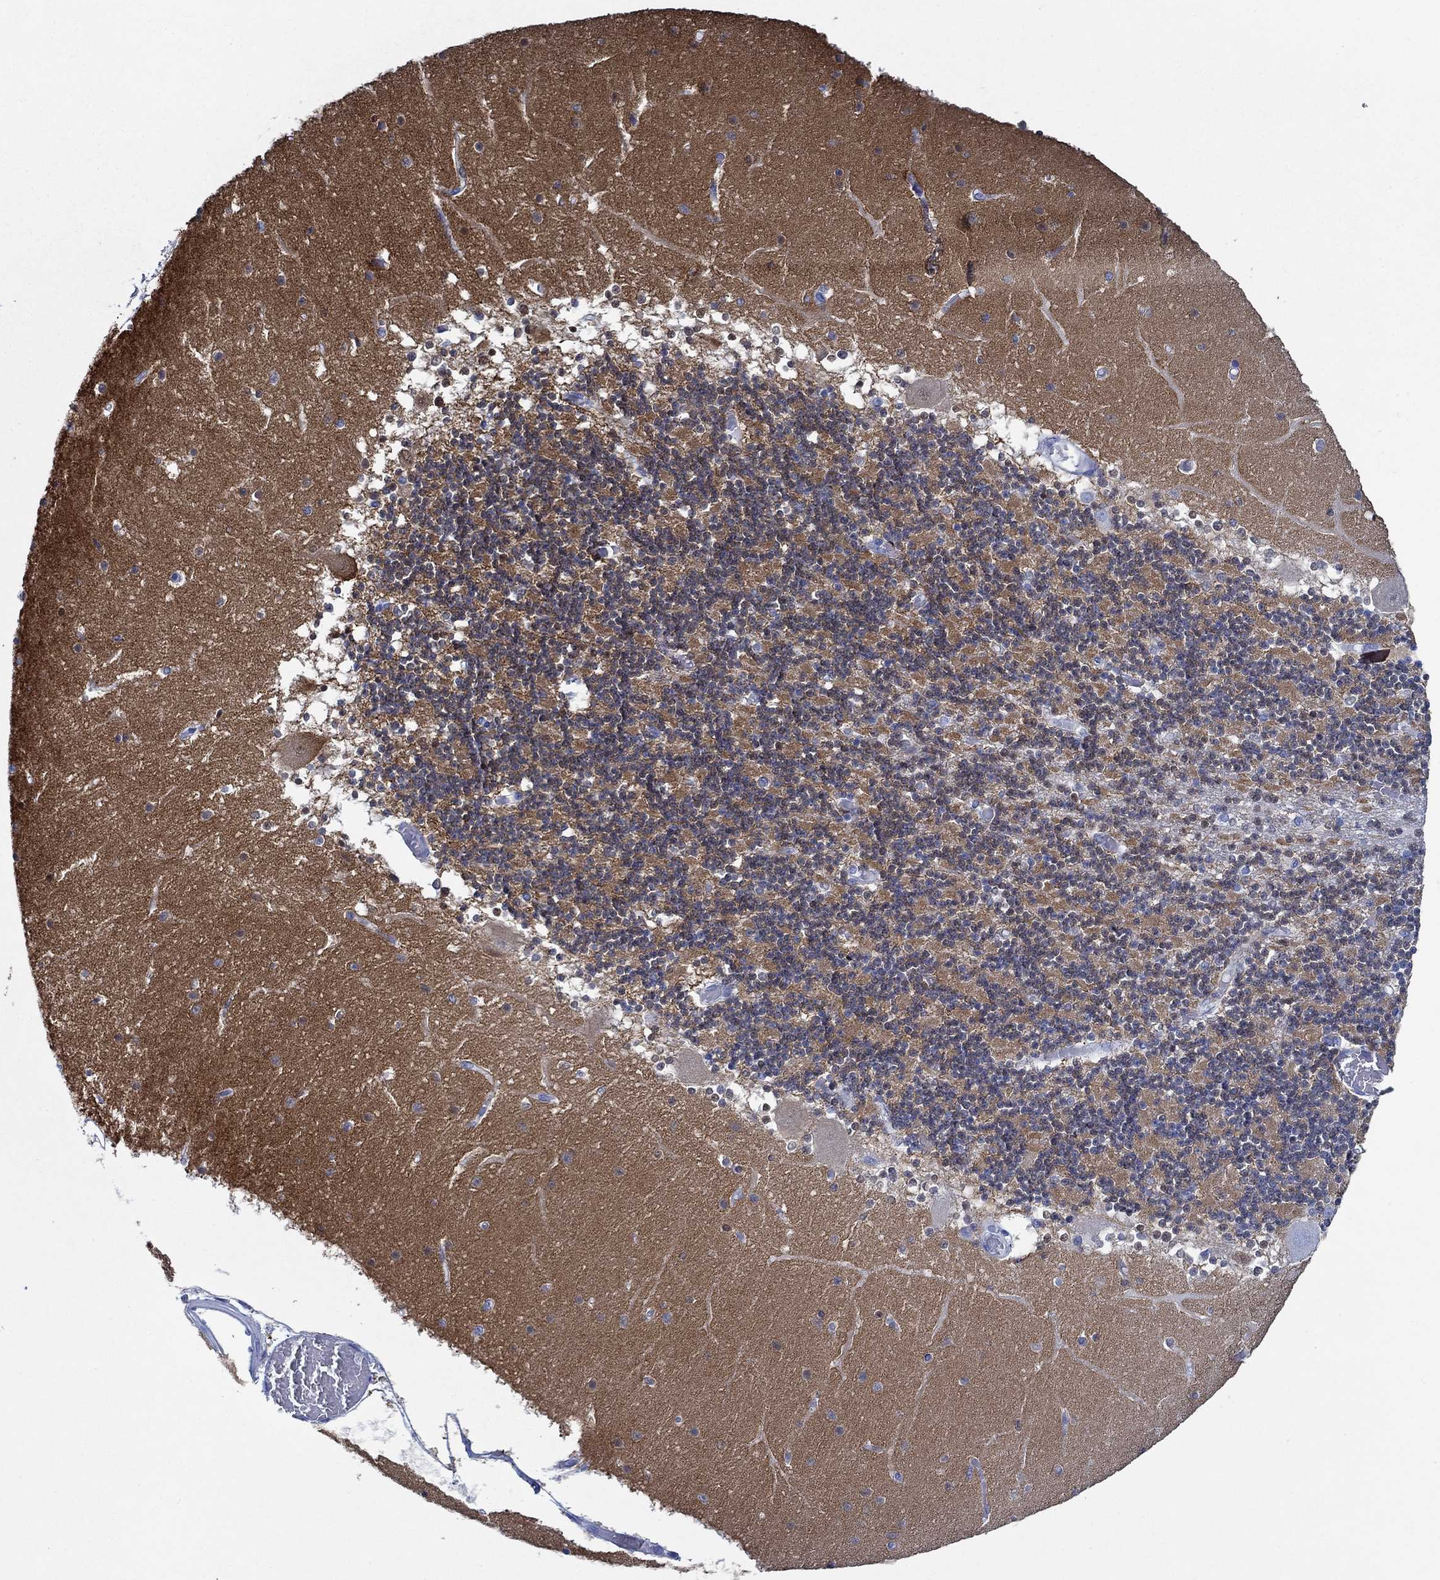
{"staining": {"intensity": "weak", "quantity": "<25%", "location": "cytoplasmic/membranous"}, "tissue": "cerebellum", "cell_type": "Cells in granular layer", "image_type": "normal", "snomed": [{"axis": "morphology", "description": "Normal tissue, NOS"}, {"axis": "topography", "description": "Cerebellum"}], "caption": "Cerebellum stained for a protein using immunohistochemistry (IHC) reveals no positivity cells in granular layer.", "gene": "ZNF671", "patient": {"sex": "female", "age": 28}}